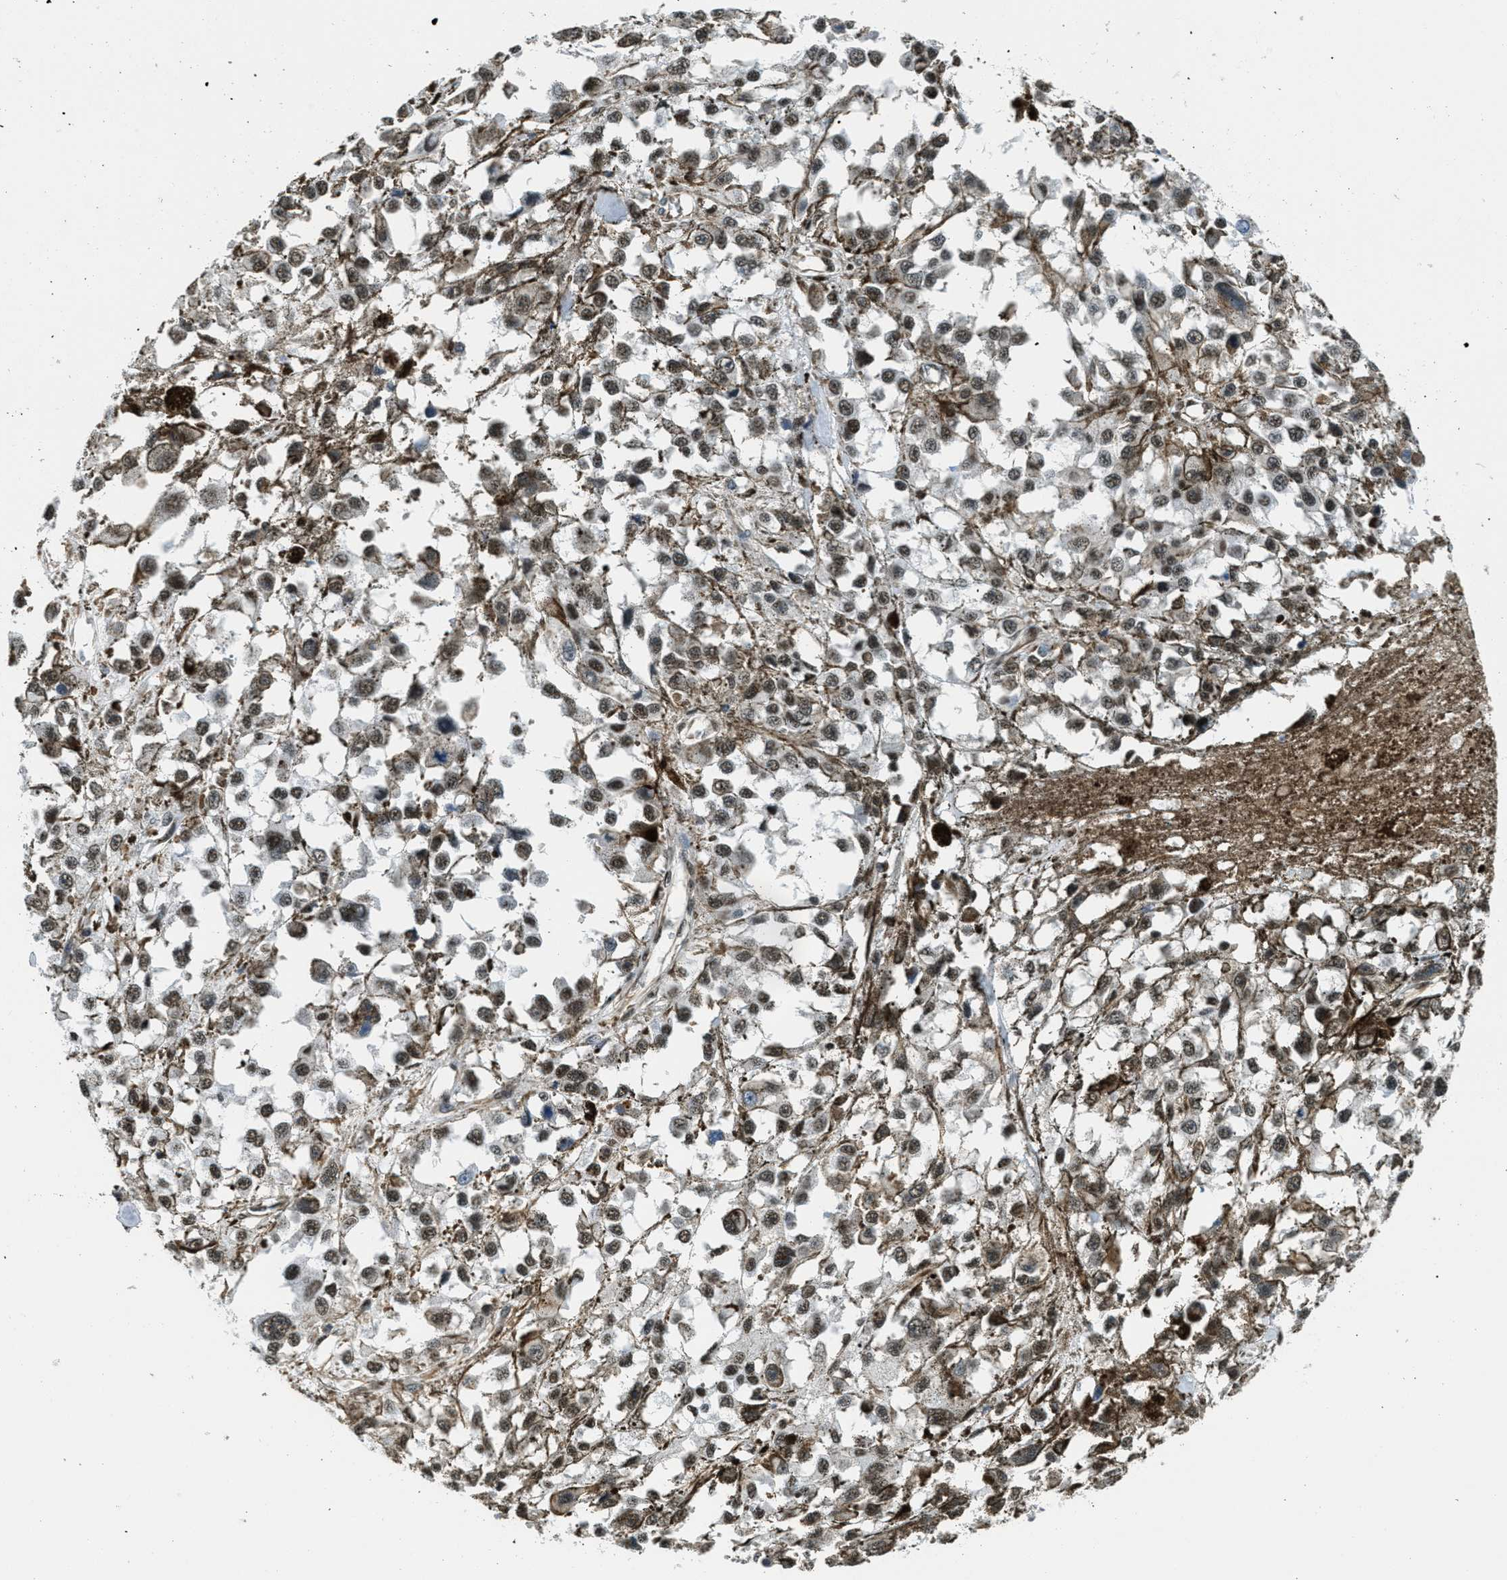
{"staining": {"intensity": "moderate", "quantity": ">75%", "location": "cytoplasmic/membranous,nuclear"}, "tissue": "melanoma", "cell_type": "Tumor cells", "image_type": "cancer", "snomed": [{"axis": "morphology", "description": "Malignant melanoma, Metastatic site"}, {"axis": "topography", "description": "Lymph node"}], "caption": "The histopathology image shows immunohistochemical staining of melanoma. There is moderate cytoplasmic/membranous and nuclear positivity is seen in approximately >75% of tumor cells. (brown staining indicates protein expression, while blue staining denotes nuclei).", "gene": "CFAP36", "patient": {"sex": "male", "age": 59}}